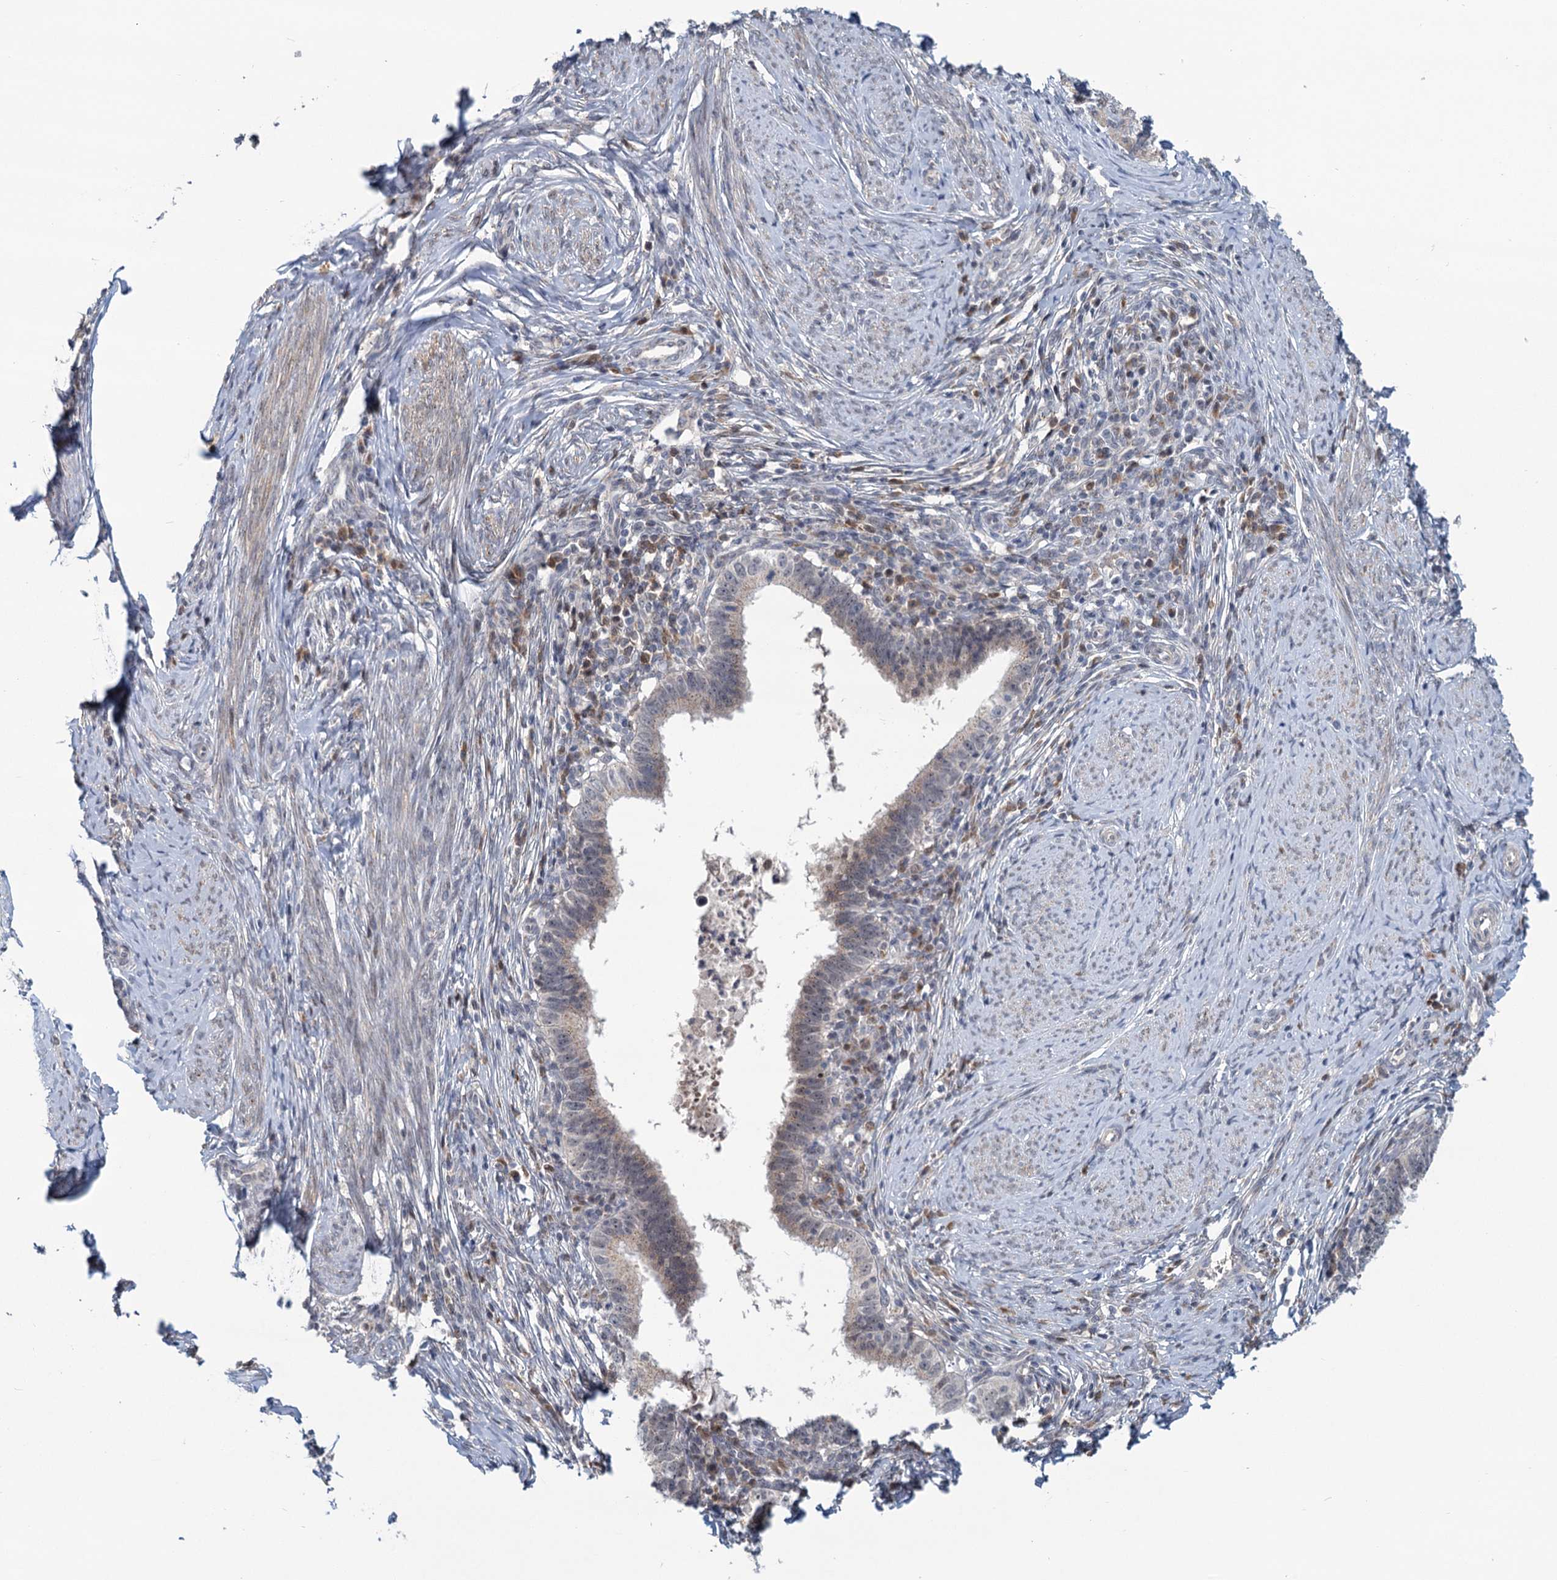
{"staining": {"intensity": "negative", "quantity": "none", "location": "none"}, "tissue": "cervical cancer", "cell_type": "Tumor cells", "image_type": "cancer", "snomed": [{"axis": "morphology", "description": "Adenocarcinoma, NOS"}, {"axis": "topography", "description": "Cervix"}], "caption": "A histopathology image of adenocarcinoma (cervical) stained for a protein exhibits no brown staining in tumor cells.", "gene": "STAP1", "patient": {"sex": "female", "age": 36}}